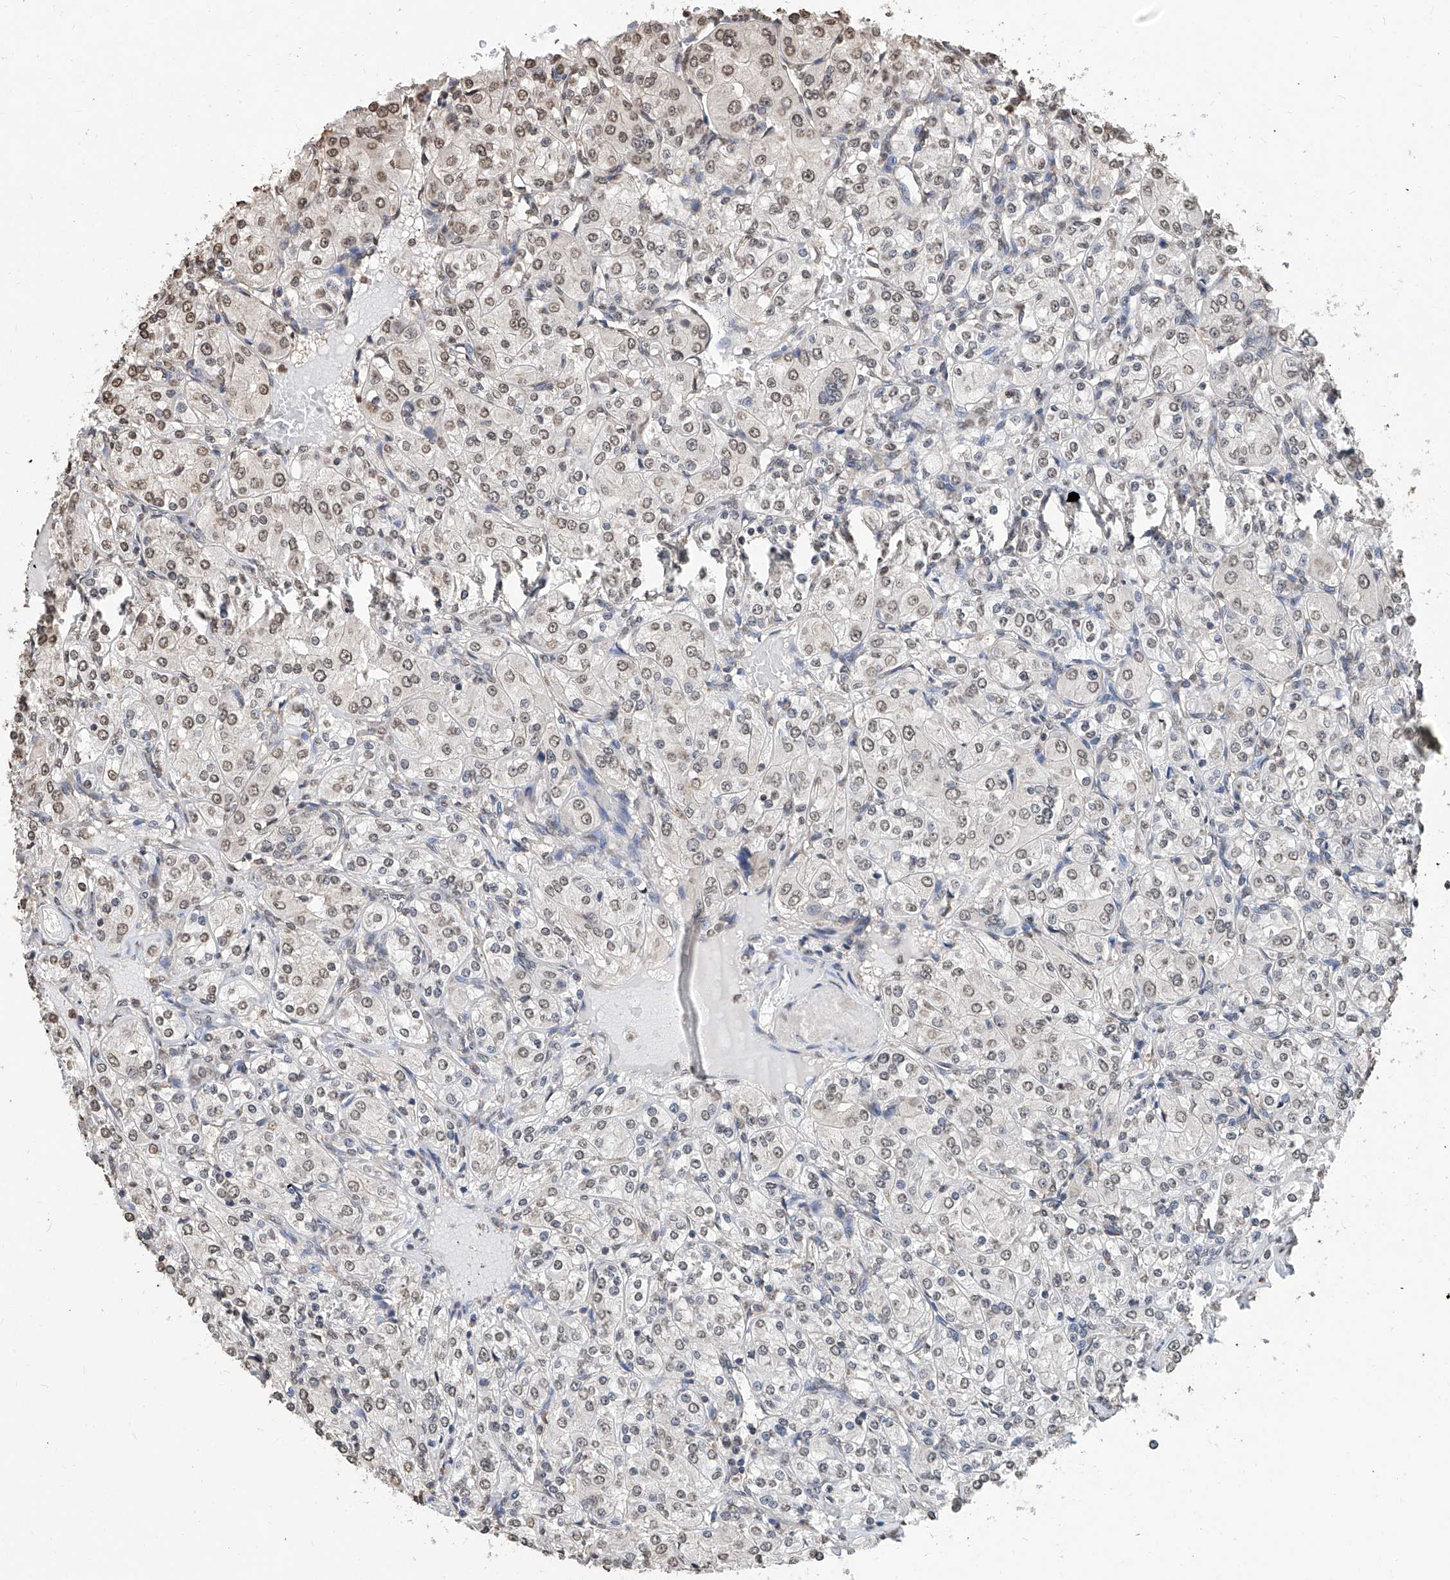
{"staining": {"intensity": "weak", "quantity": ">75%", "location": "nuclear"}, "tissue": "renal cancer", "cell_type": "Tumor cells", "image_type": "cancer", "snomed": [{"axis": "morphology", "description": "Adenocarcinoma, NOS"}, {"axis": "topography", "description": "Kidney"}], "caption": "Tumor cells show weak nuclear staining in about >75% of cells in renal cancer.", "gene": "RP9", "patient": {"sex": "male", "age": 77}}